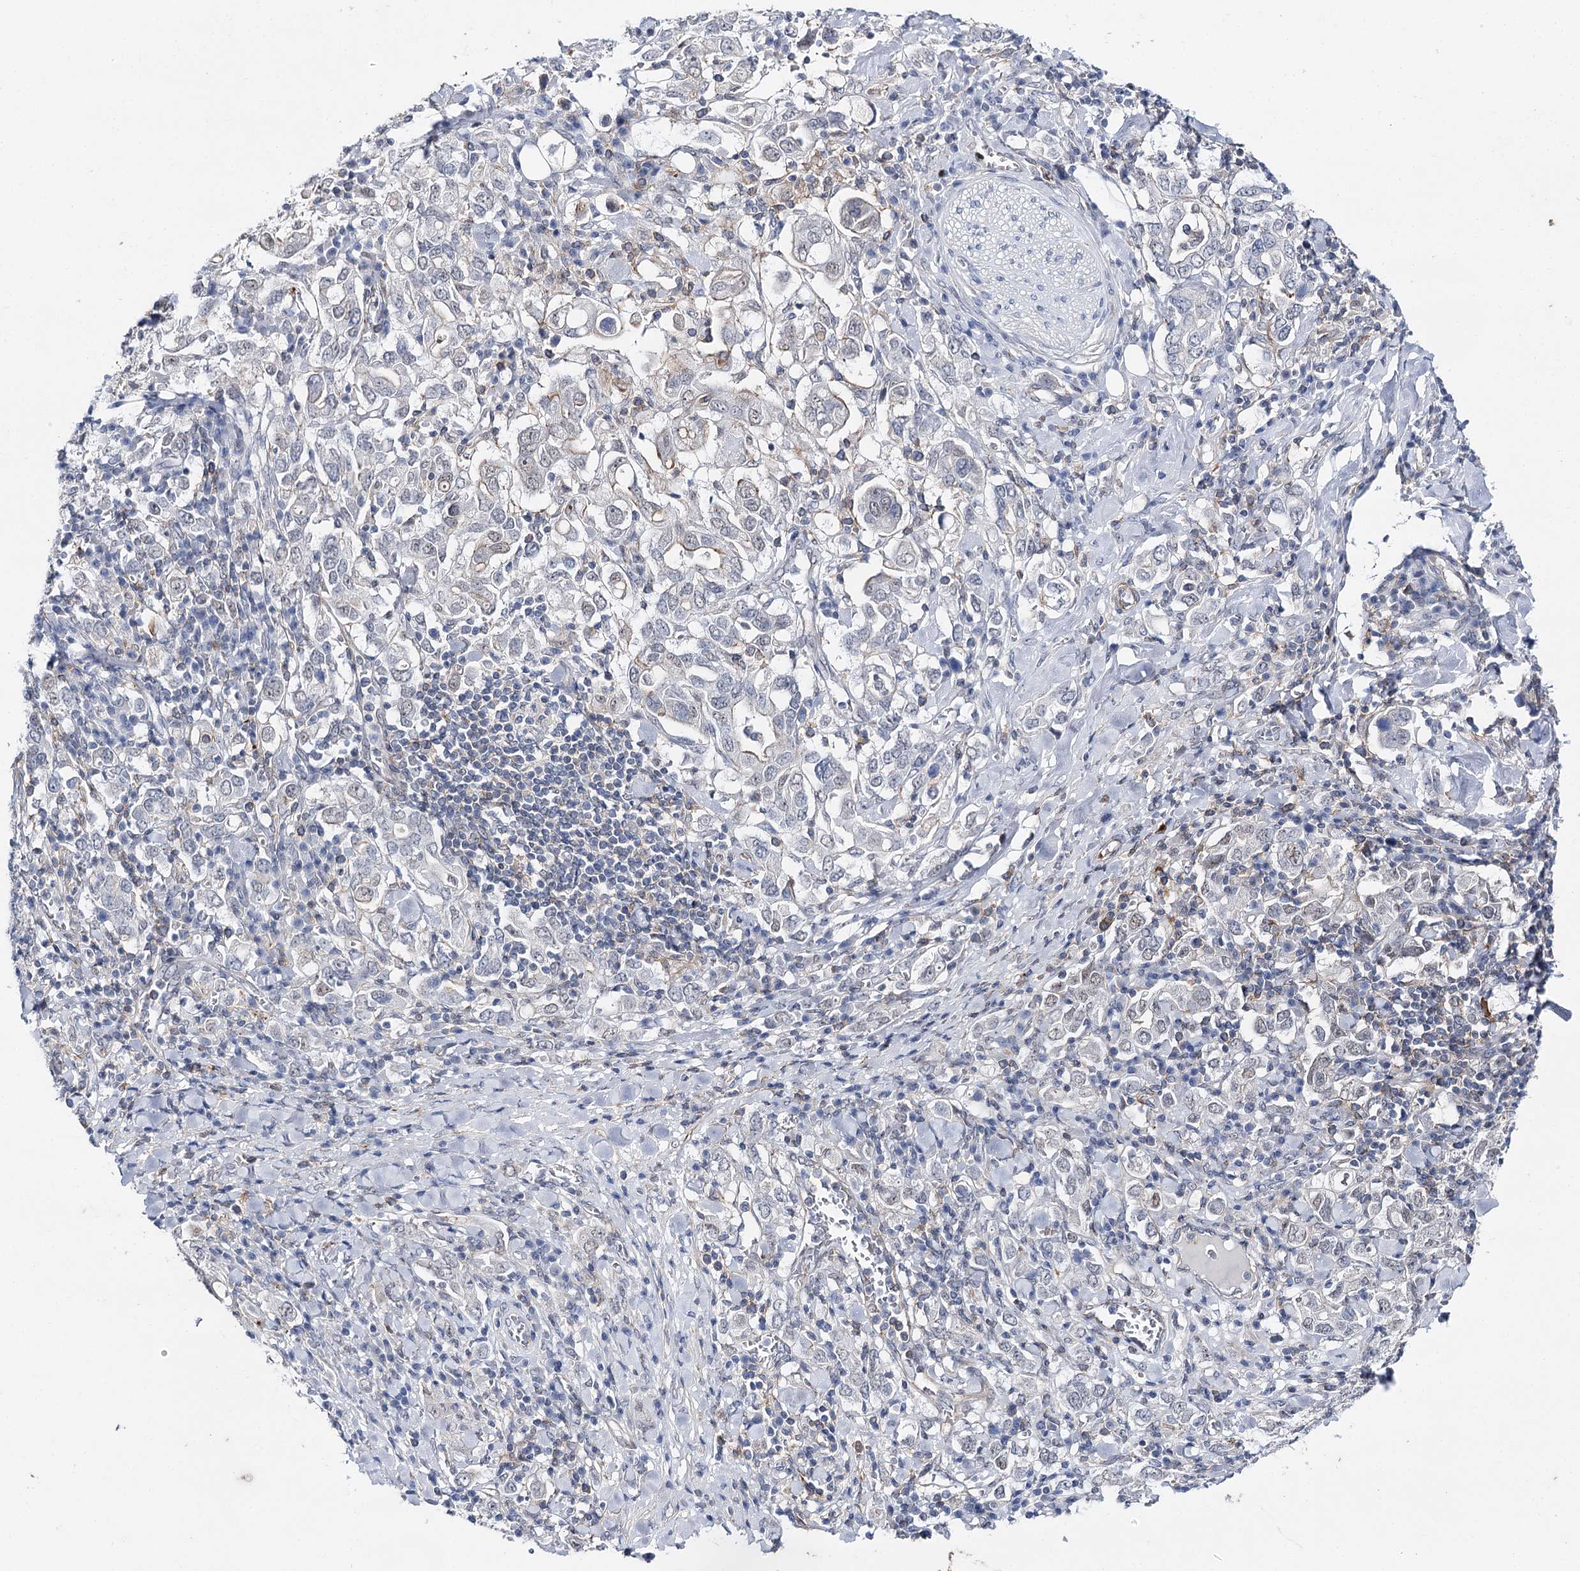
{"staining": {"intensity": "negative", "quantity": "none", "location": "none"}, "tissue": "stomach cancer", "cell_type": "Tumor cells", "image_type": "cancer", "snomed": [{"axis": "morphology", "description": "Adenocarcinoma, NOS"}, {"axis": "topography", "description": "Stomach, upper"}], "caption": "This is a micrograph of immunohistochemistry (IHC) staining of adenocarcinoma (stomach), which shows no positivity in tumor cells. The staining was performed using DAB (3,3'-diaminobenzidine) to visualize the protein expression in brown, while the nuclei were stained in blue with hematoxylin (Magnification: 20x).", "gene": "AGXT2", "patient": {"sex": "male", "age": 62}}